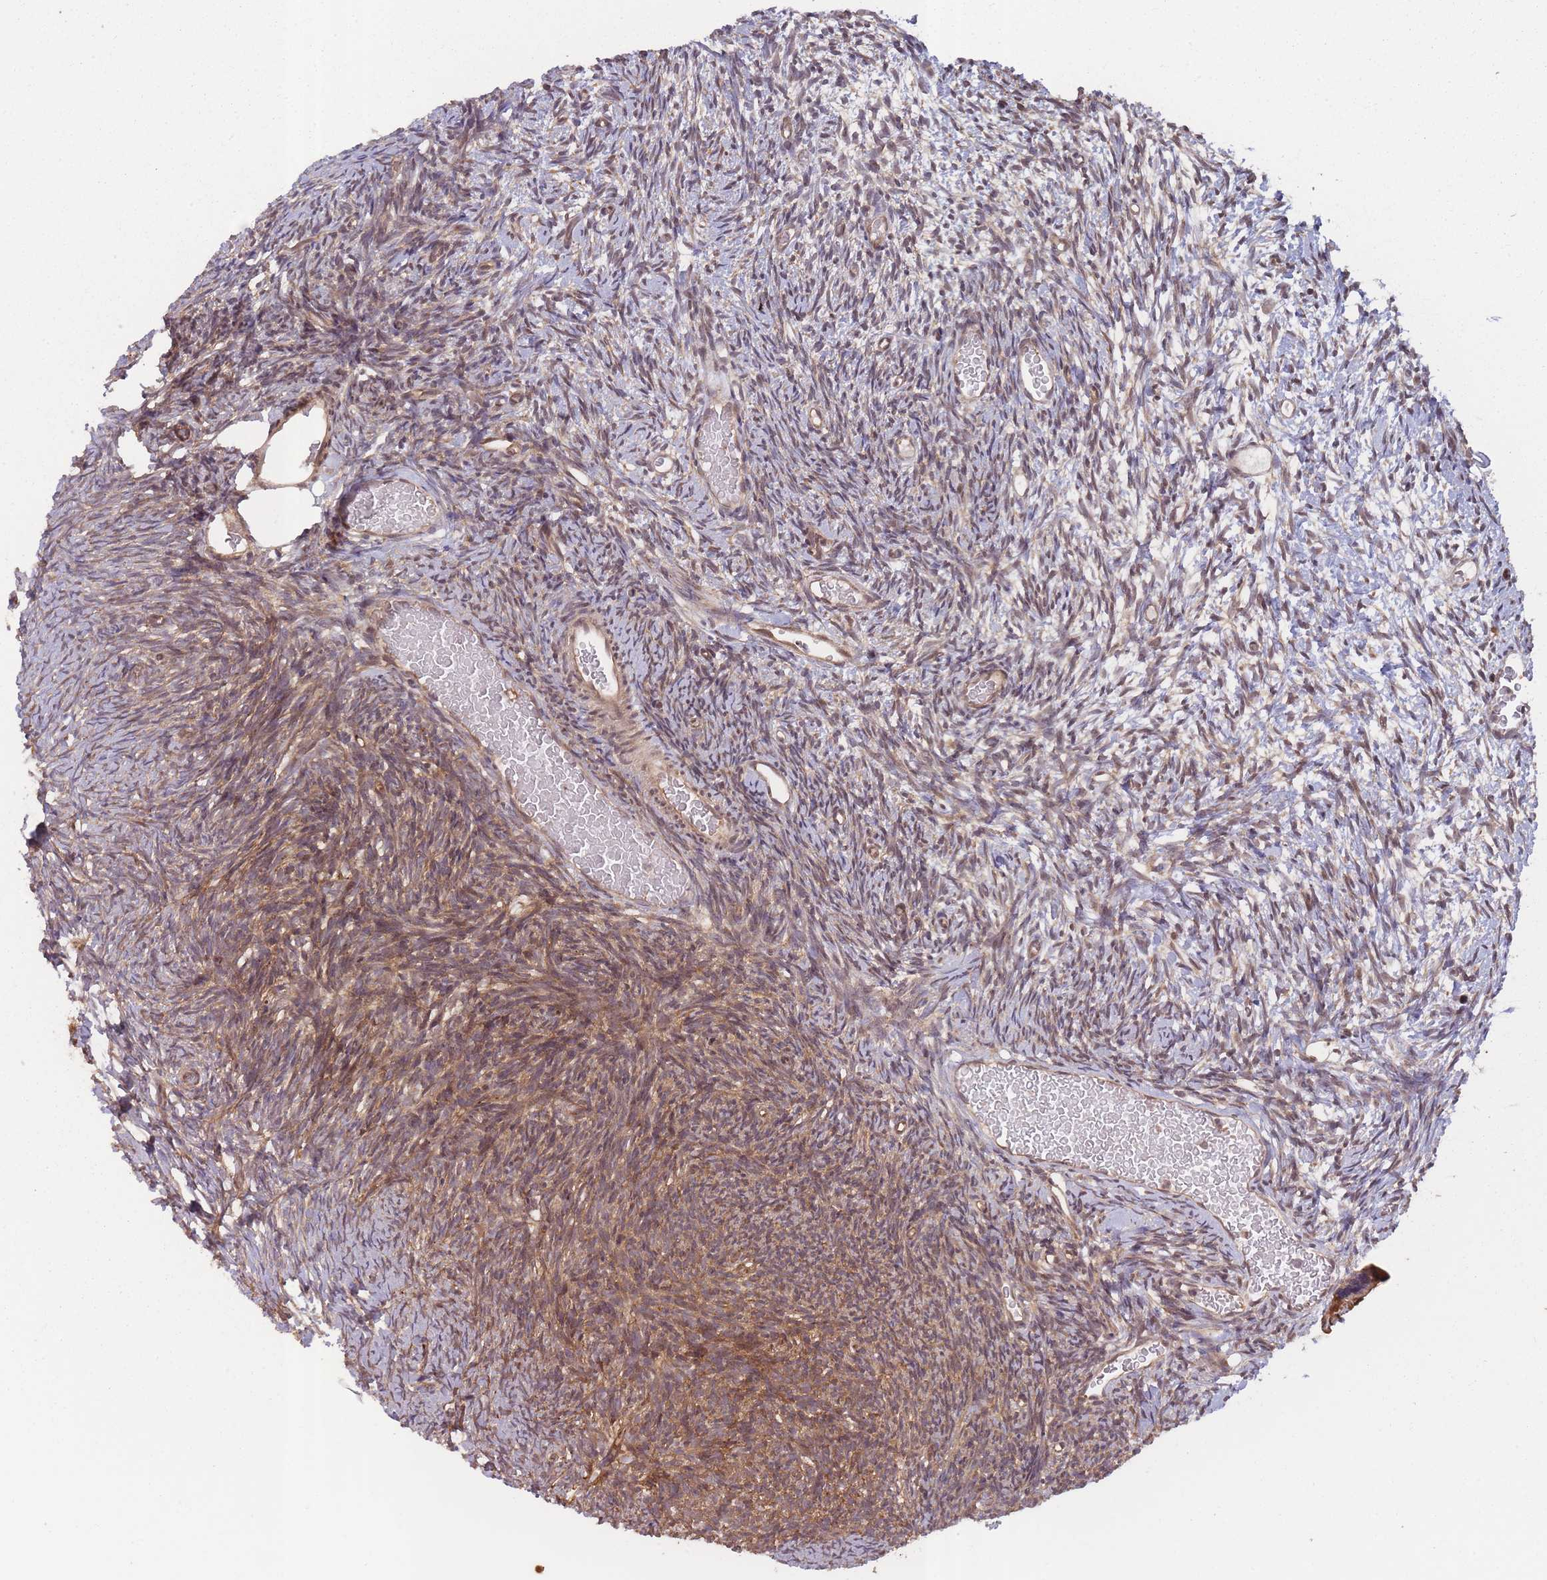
{"staining": {"intensity": "moderate", "quantity": ">75%", "location": "cytoplasmic/membranous,nuclear"}, "tissue": "ovary", "cell_type": "Ovarian stroma cells", "image_type": "normal", "snomed": [{"axis": "morphology", "description": "Normal tissue, NOS"}, {"axis": "topography", "description": "Ovary"}], "caption": "Ovary stained for a protein (brown) displays moderate cytoplasmic/membranous,nuclear positive staining in approximately >75% of ovarian stroma cells.", "gene": "PPP6R3", "patient": {"sex": "female", "age": 39}}